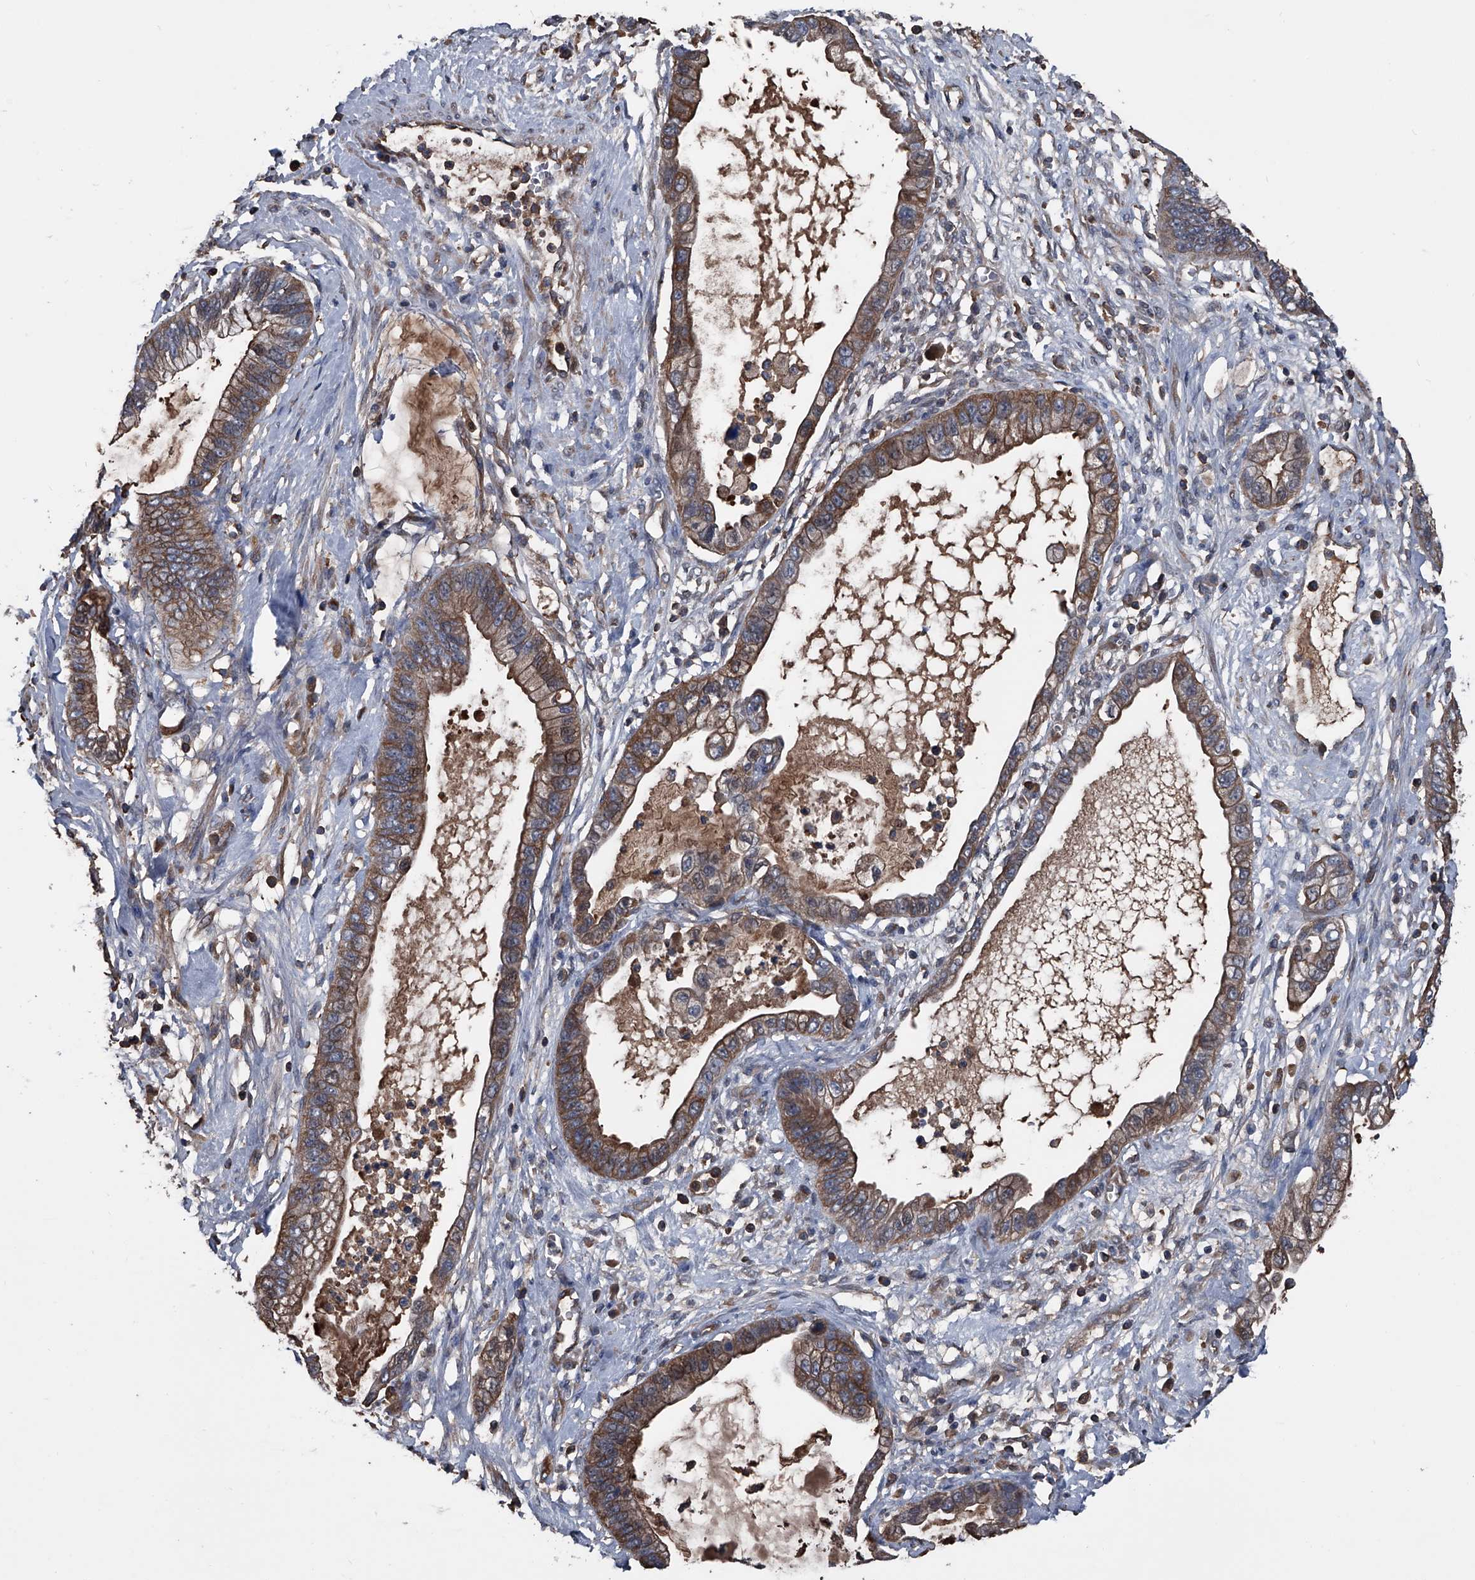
{"staining": {"intensity": "moderate", "quantity": ">75%", "location": "cytoplasmic/membranous"}, "tissue": "cervical cancer", "cell_type": "Tumor cells", "image_type": "cancer", "snomed": [{"axis": "morphology", "description": "Adenocarcinoma, NOS"}, {"axis": "topography", "description": "Cervix"}], "caption": "Human cervical adenocarcinoma stained with a protein marker demonstrates moderate staining in tumor cells.", "gene": "KIF13A", "patient": {"sex": "female", "age": 44}}